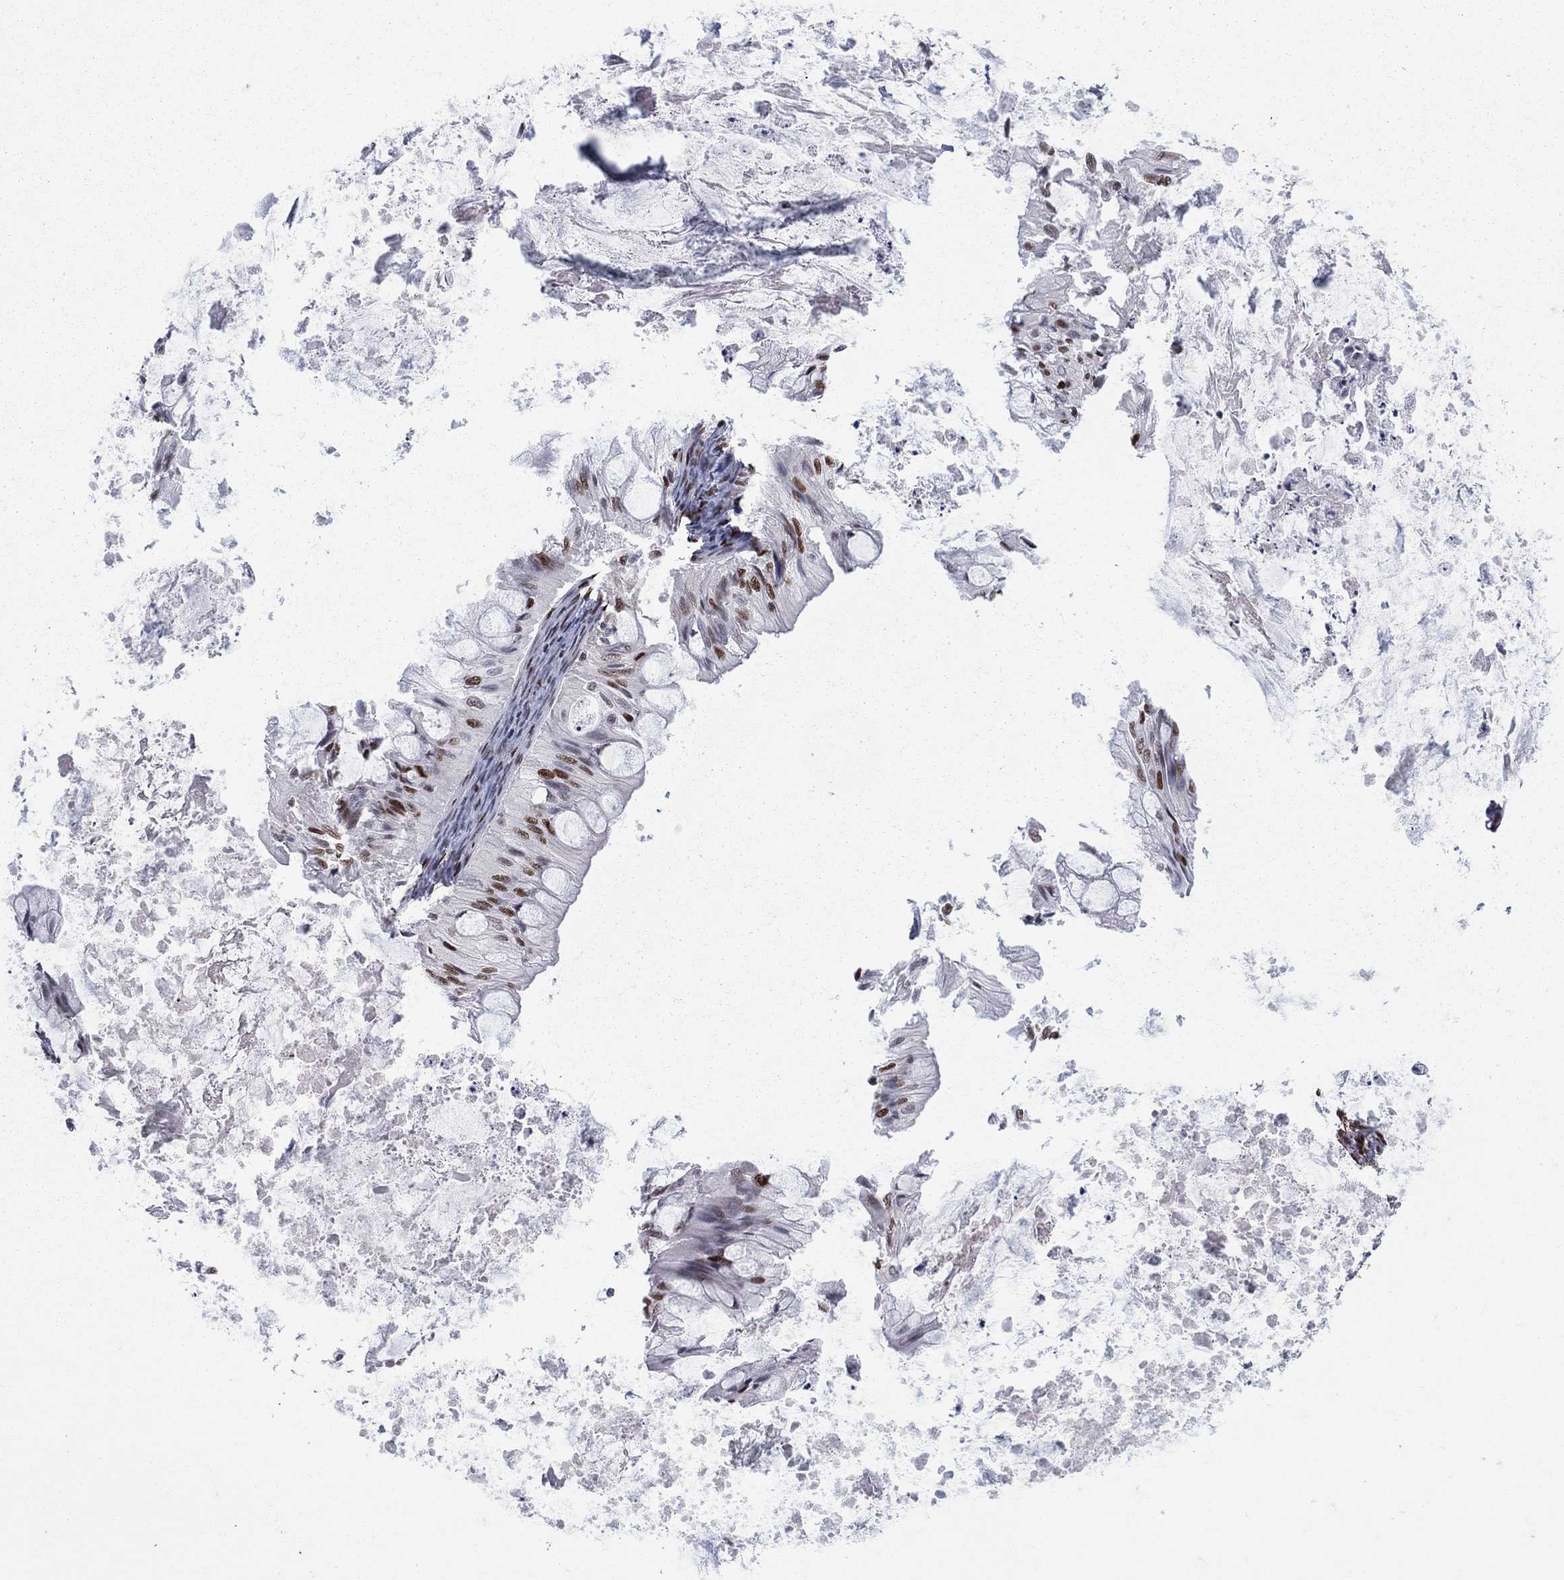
{"staining": {"intensity": "strong", "quantity": "25%-75%", "location": "nuclear"}, "tissue": "ovarian cancer", "cell_type": "Tumor cells", "image_type": "cancer", "snomed": [{"axis": "morphology", "description": "Cystadenocarcinoma, mucinous, NOS"}, {"axis": "topography", "description": "Ovary"}], "caption": "Immunohistochemistry (DAB) staining of ovarian mucinous cystadenocarcinoma shows strong nuclear protein staining in approximately 25%-75% of tumor cells. The staining was performed using DAB (3,3'-diaminobenzidine), with brown indicating positive protein expression. Nuclei are stained blue with hematoxylin.", "gene": "ZNHIT3", "patient": {"sex": "female", "age": 57}}